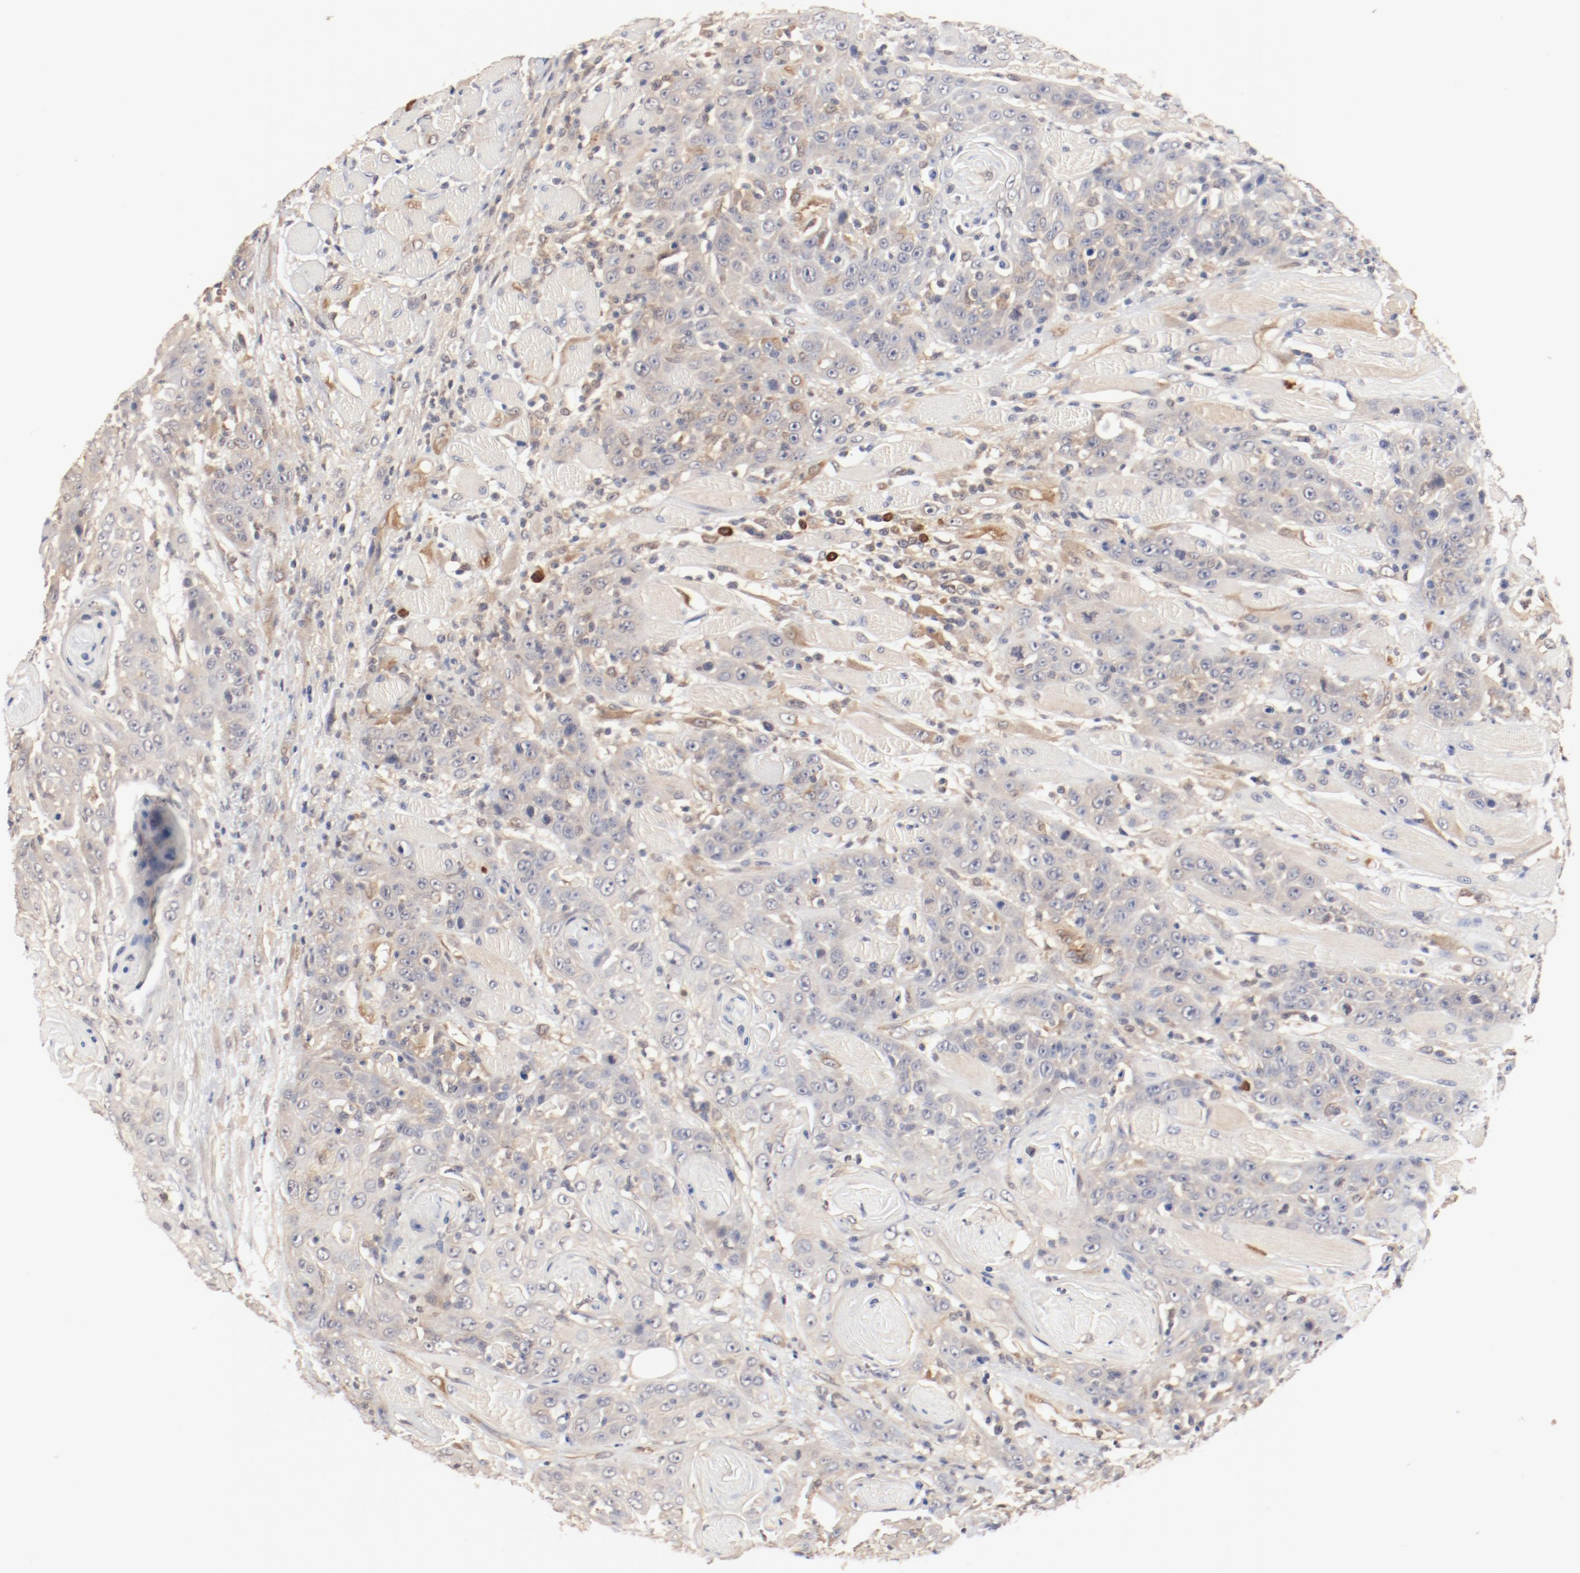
{"staining": {"intensity": "weak", "quantity": "<25%", "location": "cytoplasmic/membranous"}, "tissue": "head and neck cancer", "cell_type": "Tumor cells", "image_type": "cancer", "snomed": [{"axis": "morphology", "description": "Squamous cell carcinoma, NOS"}, {"axis": "topography", "description": "Head-Neck"}], "caption": "Squamous cell carcinoma (head and neck) stained for a protein using immunohistochemistry (IHC) reveals no expression tumor cells.", "gene": "UBE2J1", "patient": {"sex": "female", "age": 84}}